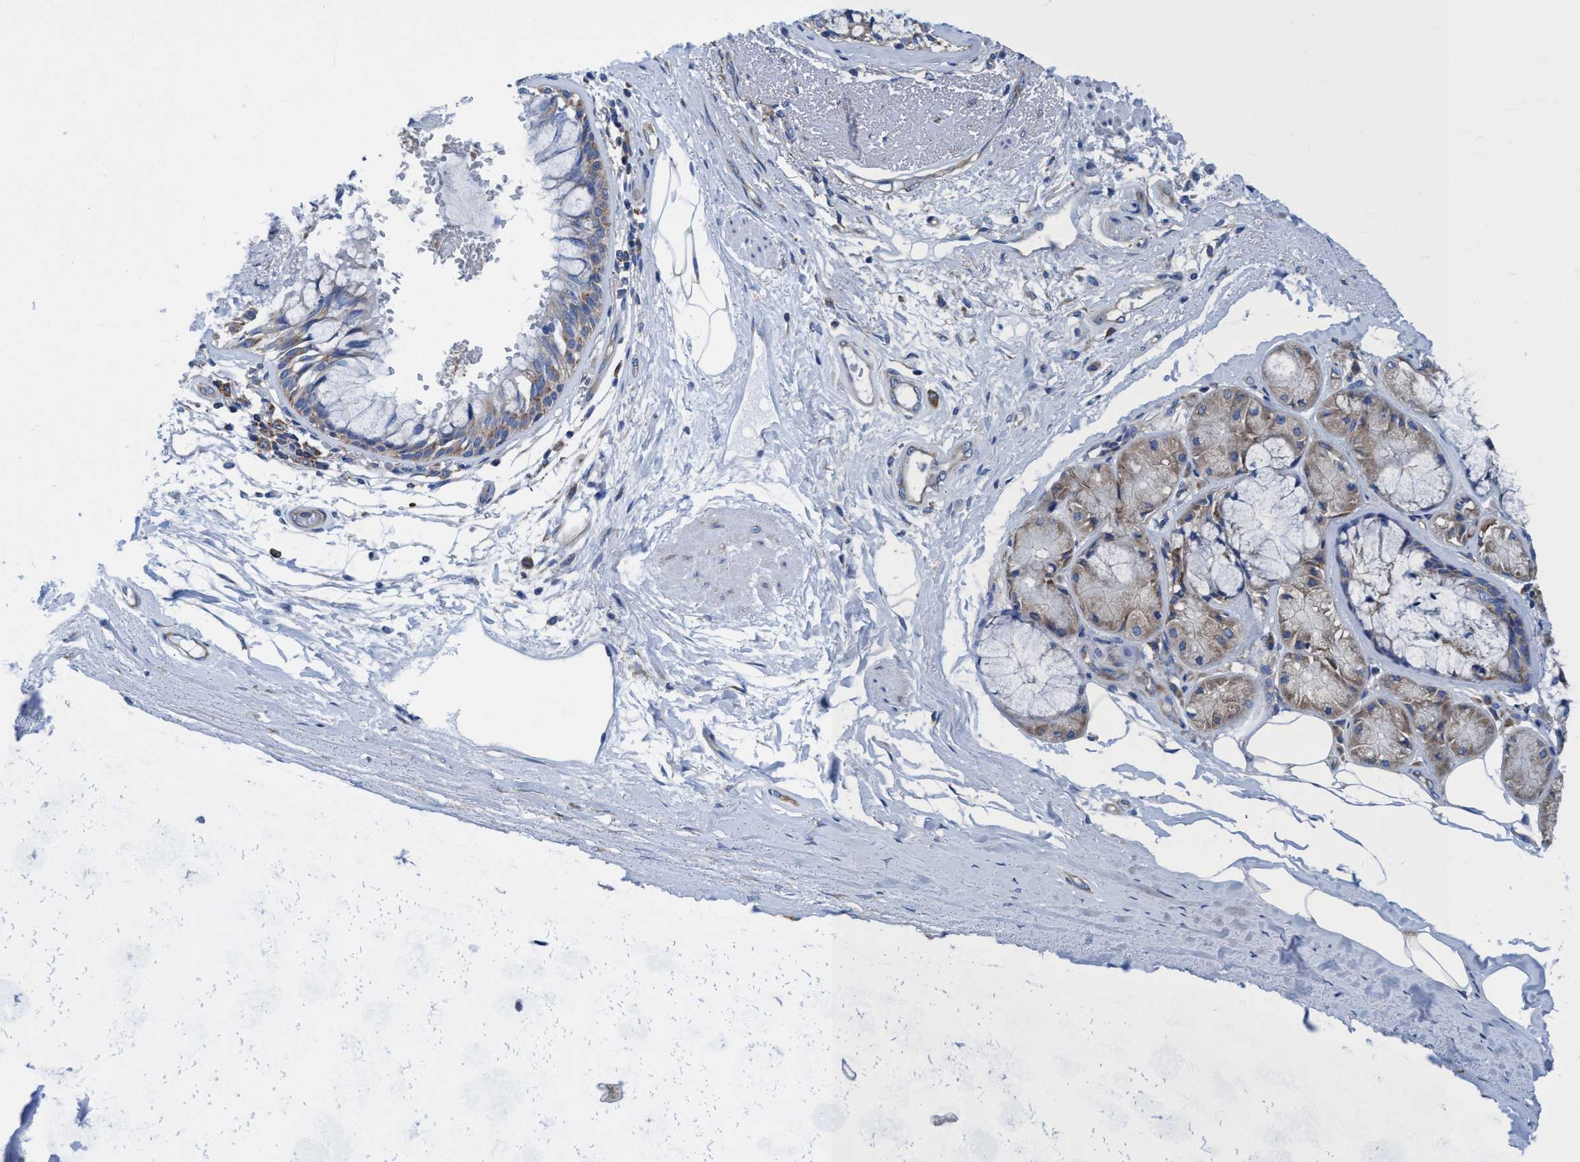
{"staining": {"intensity": "moderate", "quantity": ">75%", "location": "cytoplasmic/membranous"}, "tissue": "bronchus", "cell_type": "Respiratory epithelial cells", "image_type": "normal", "snomed": [{"axis": "morphology", "description": "Normal tissue, NOS"}, {"axis": "topography", "description": "Bronchus"}], "caption": "Immunohistochemistry photomicrograph of benign bronchus stained for a protein (brown), which shows medium levels of moderate cytoplasmic/membranous positivity in about >75% of respiratory epithelial cells.", "gene": "NMT1", "patient": {"sex": "male", "age": 66}}